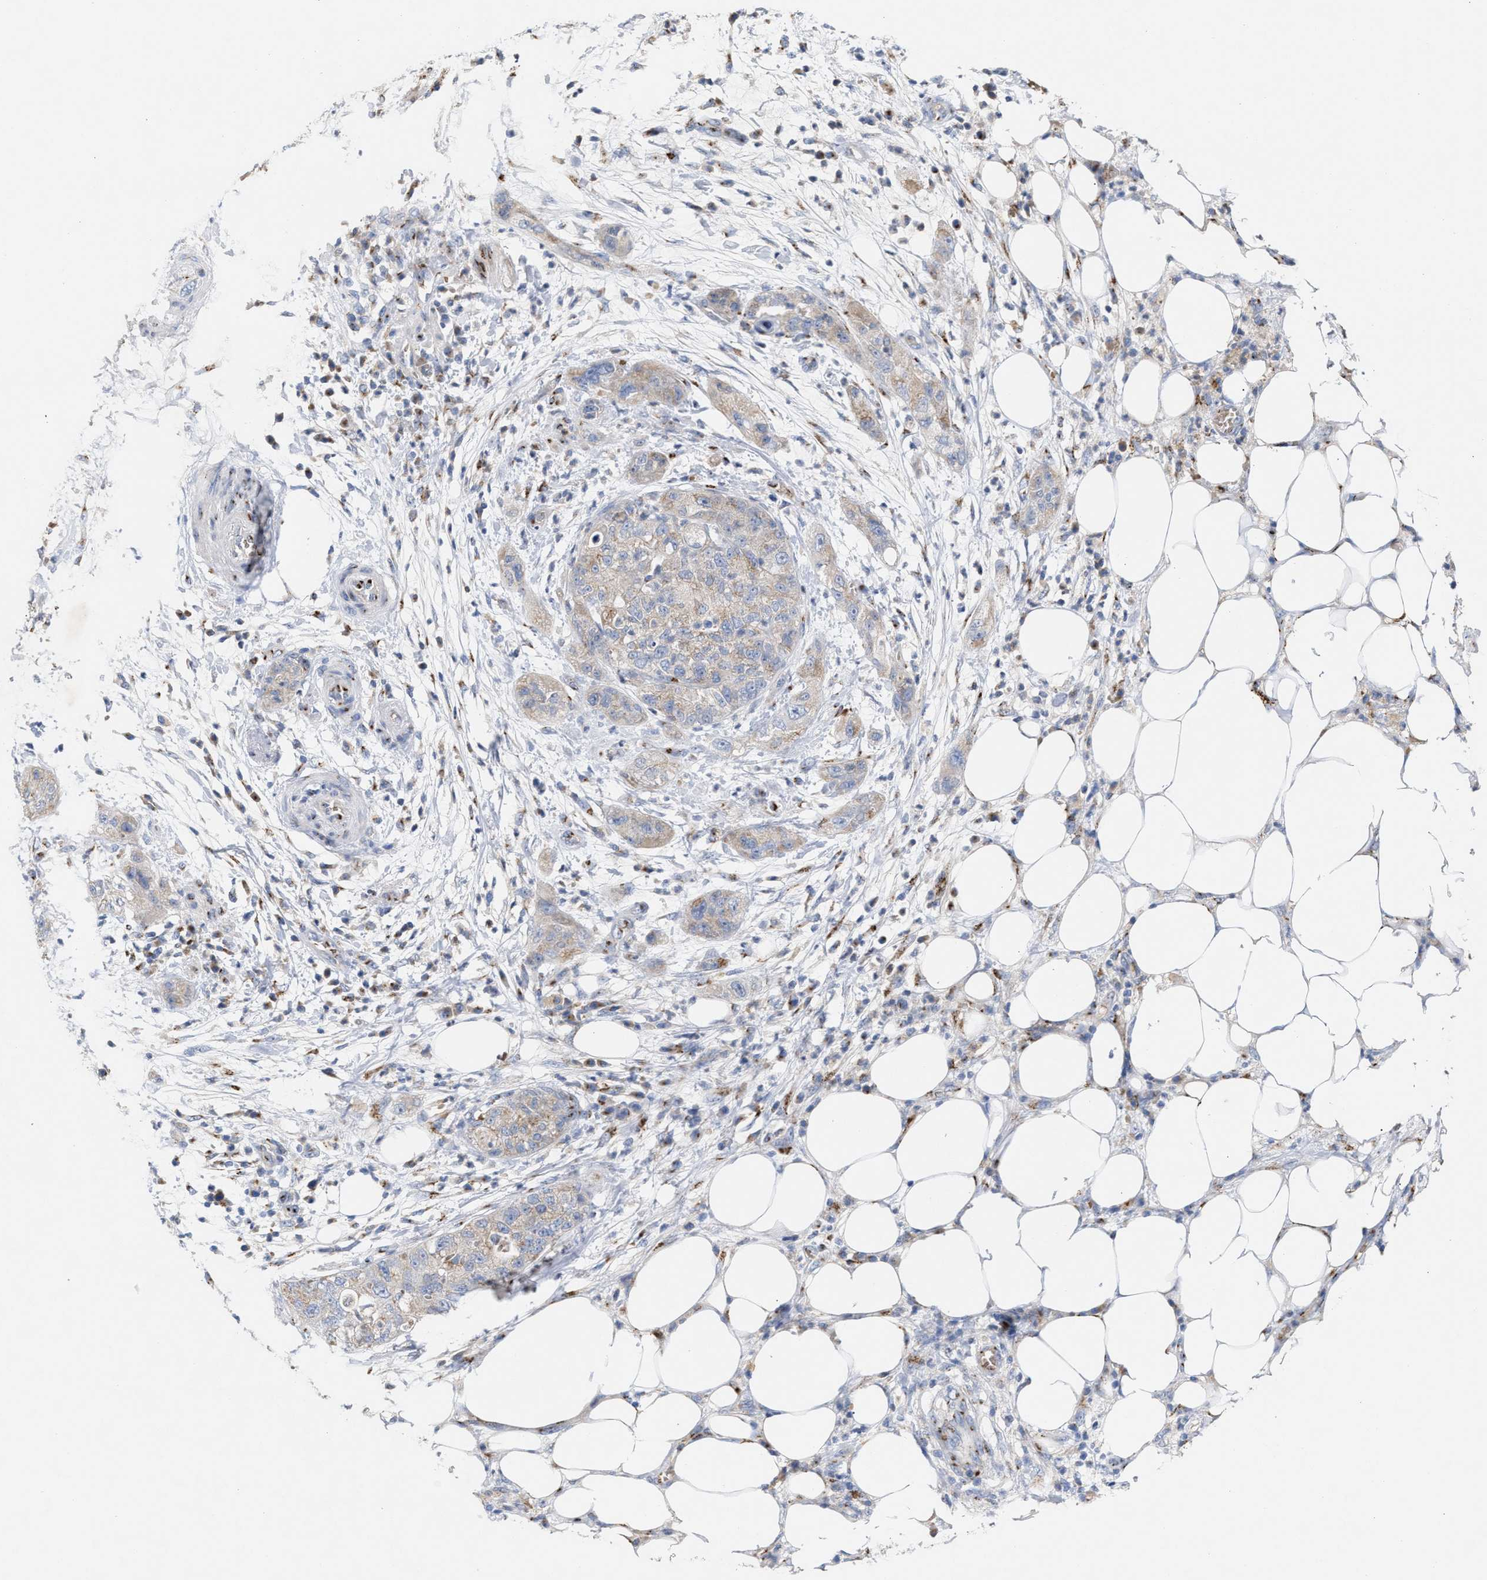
{"staining": {"intensity": "weak", "quantity": ">75%", "location": "cytoplasmic/membranous"}, "tissue": "pancreatic cancer", "cell_type": "Tumor cells", "image_type": "cancer", "snomed": [{"axis": "morphology", "description": "Adenocarcinoma, NOS"}, {"axis": "topography", "description": "Pancreas"}], "caption": "Brown immunohistochemical staining in pancreatic adenocarcinoma demonstrates weak cytoplasmic/membranous staining in about >75% of tumor cells.", "gene": "CCL2", "patient": {"sex": "female", "age": 78}}